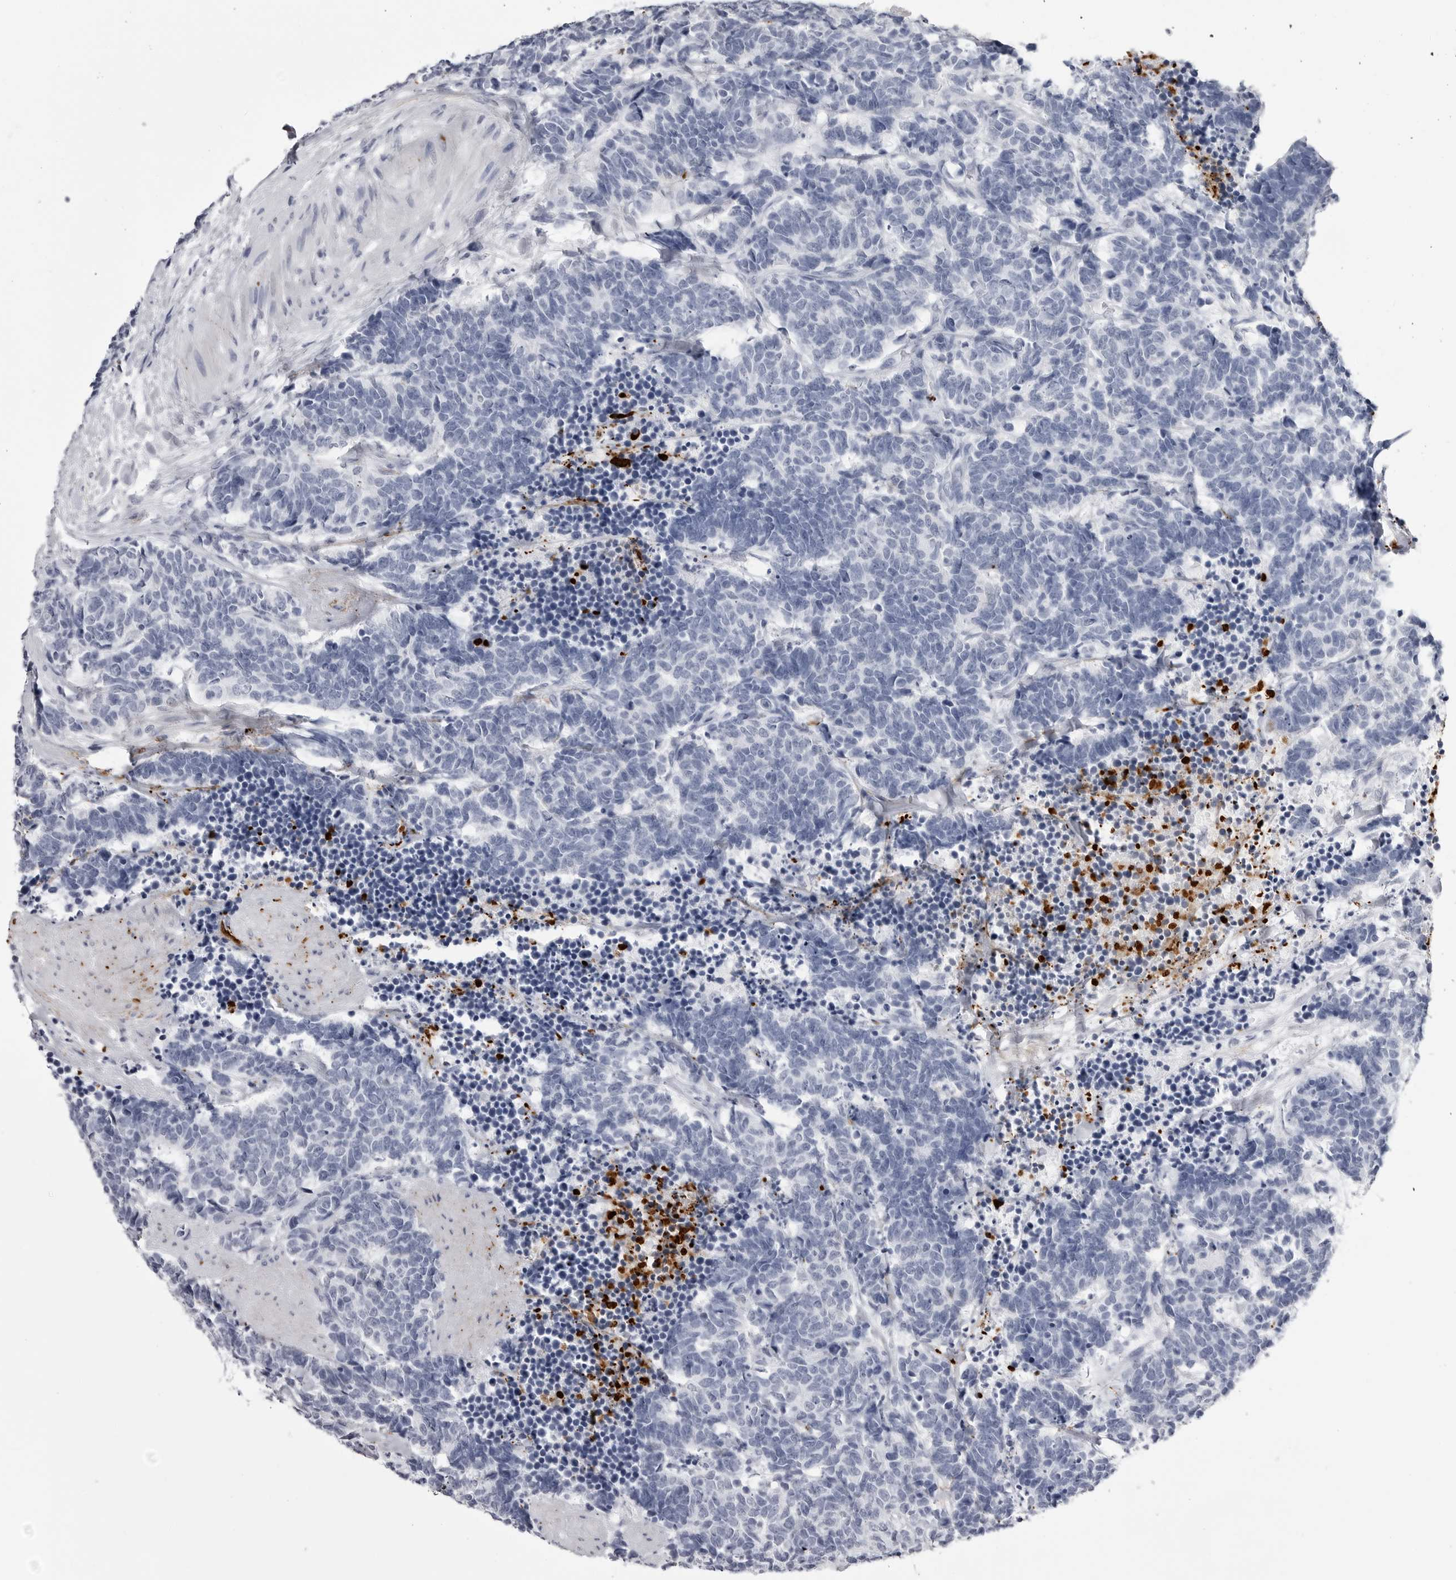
{"staining": {"intensity": "negative", "quantity": "none", "location": "none"}, "tissue": "carcinoid", "cell_type": "Tumor cells", "image_type": "cancer", "snomed": [{"axis": "morphology", "description": "Carcinoma, NOS"}, {"axis": "morphology", "description": "Carcinoid, malignant, NOS"}, {"axis": "topography", "description": "Urinary bladder"}], "caption": "Immunohistochemical staining of human carcinoid exhibits no significant expression in tumor cells. (Immunohistochemistry, brightfield microscopy, high magnification).", "gene": "COL26A1", "patient": {"sex": "male", "age": 57}}